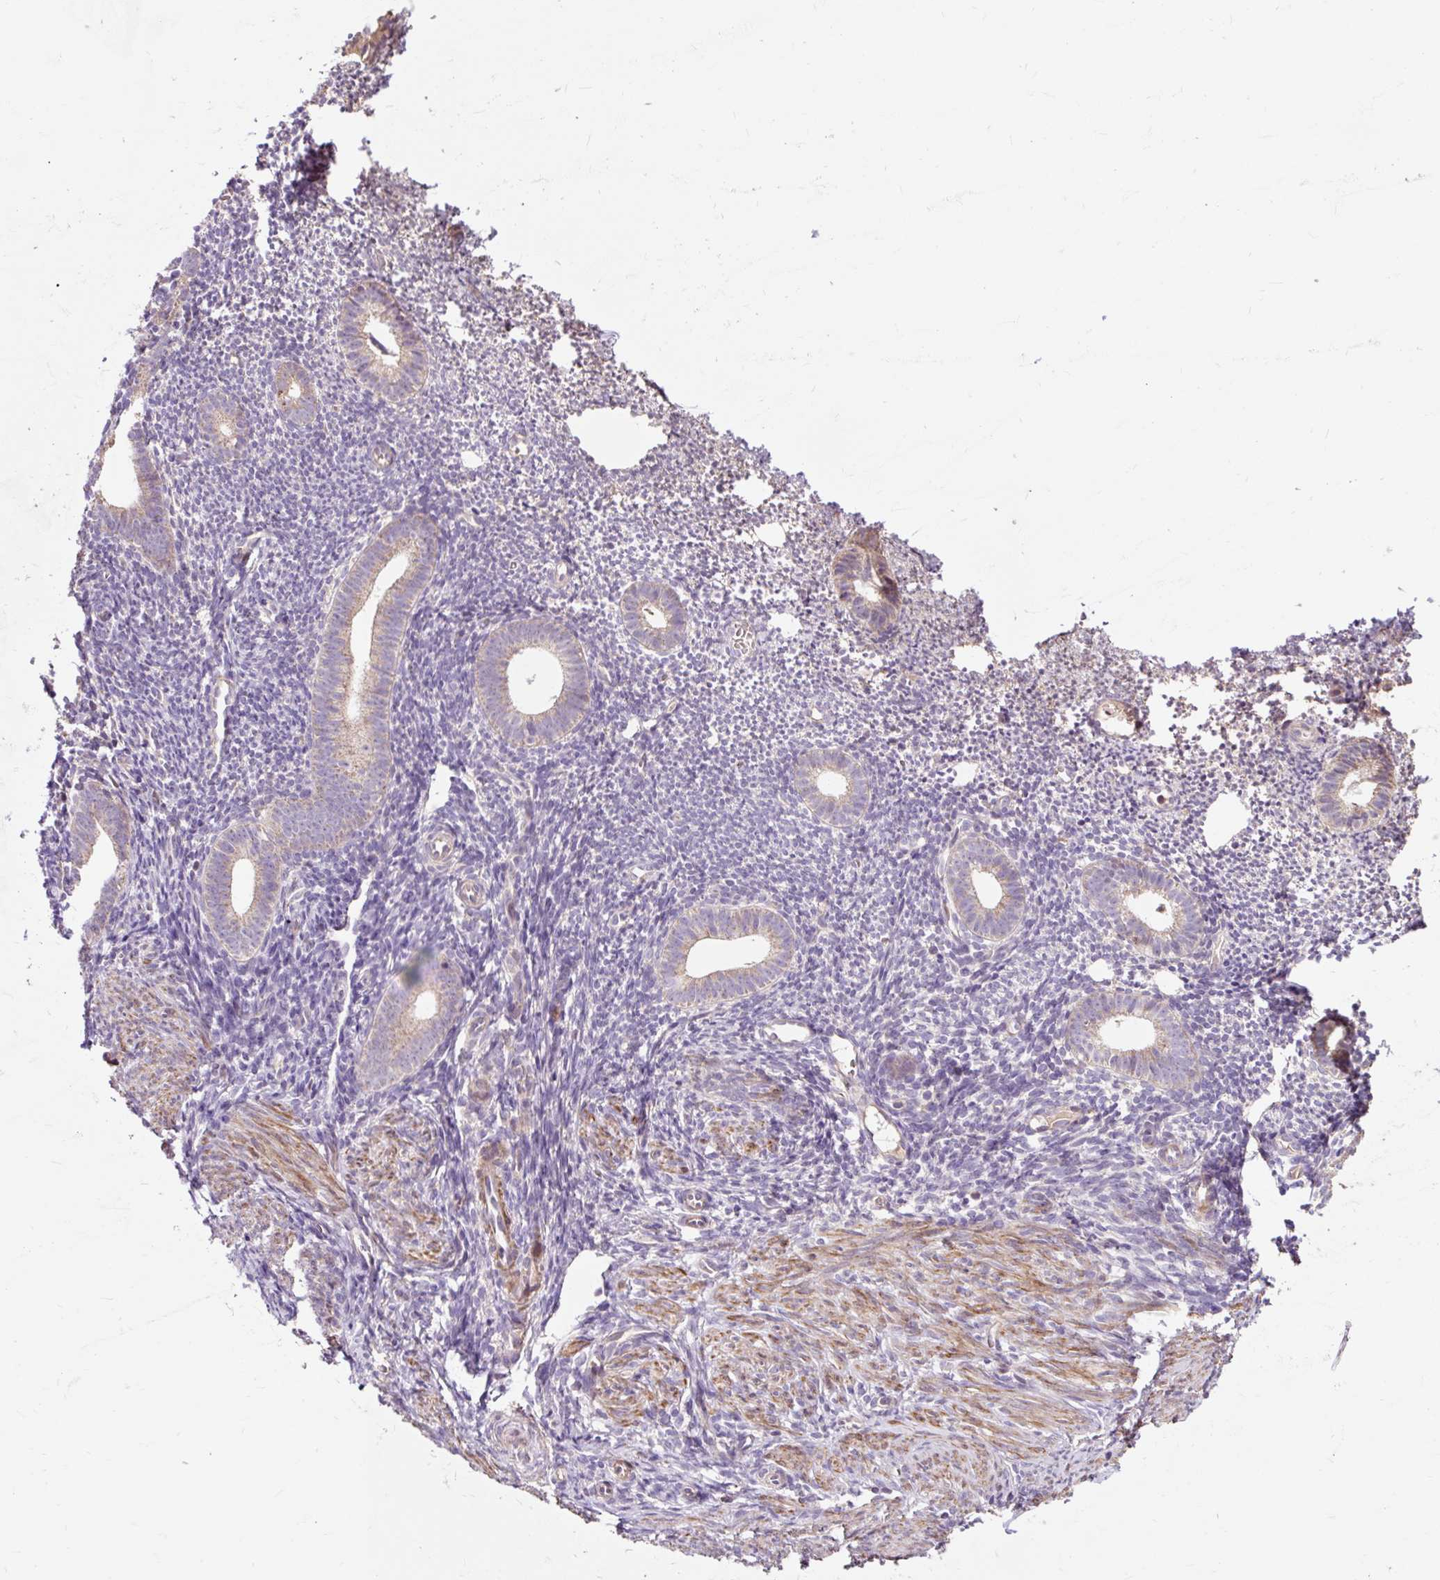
{"staining": {"intensity": "negative", "quantity": "none", "location": "none"}, "tissue": "endometrium", "cell_type": "Cells in endometrial stroma", "image_type": "normal", "snomed": [{"axis": "morphology", "description": "Normal tissue, NOS"}, {"axis": "topography", "description": "Endometrium"}], "caption": "Micrograph shows no significant protein expression in cells in endometrial stroma of unremarkable endometrium. (DAB (3,3'-diaminobenzidine) immunohistochemistry (IHC) visualized using brightfield microscopy, high magnification).", "gene": "PRIMPOL", "patient": {"sex": "female", "age": 39}}